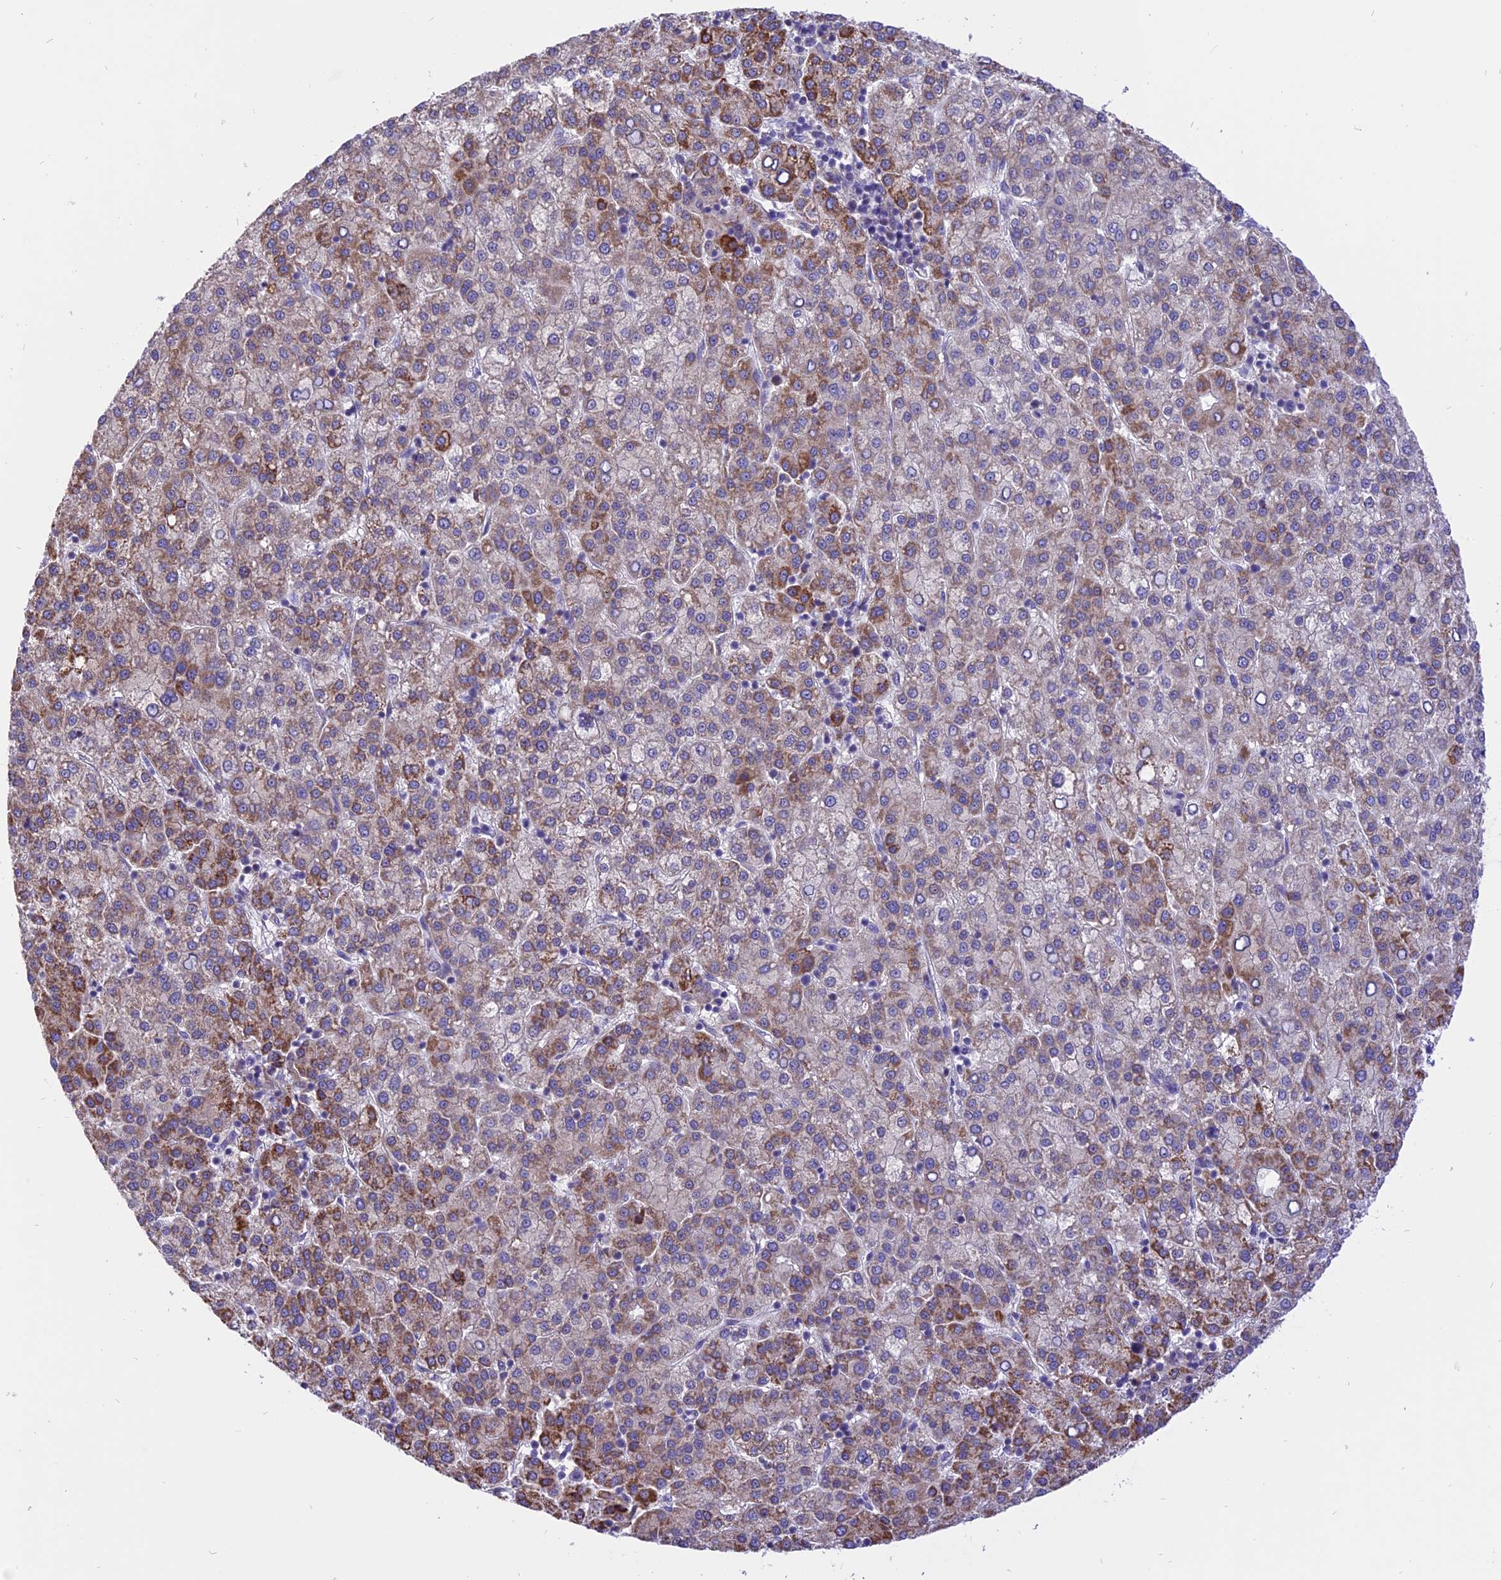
{"staining": {"intensity": "moderate", "quantity": "25%-75%", "location": "cytoplasmic/membranous"}, "tissue": "liver cancer", "cell_type": "Tumor cells", "image_type": "cancer", "snomed": [{"axis": "morphology", "description": "Carcinoma, Hepatocellular, NOS"}, {"axis": "topography", "description": "Liver"}], "caption": "Immunohistochemistry of liver hepatocellular carcinoma exhibits medium levels of moderate cytoplasmic/membranous staining in approximately 25%-75% of tumor cells. The staining was performed using DAB, with brown indicating positive protein expression. Nuclei are stained blue with hematoxylin.", "gene": "ARMCX6", "patient": {"sex": "female", "age": 58}}